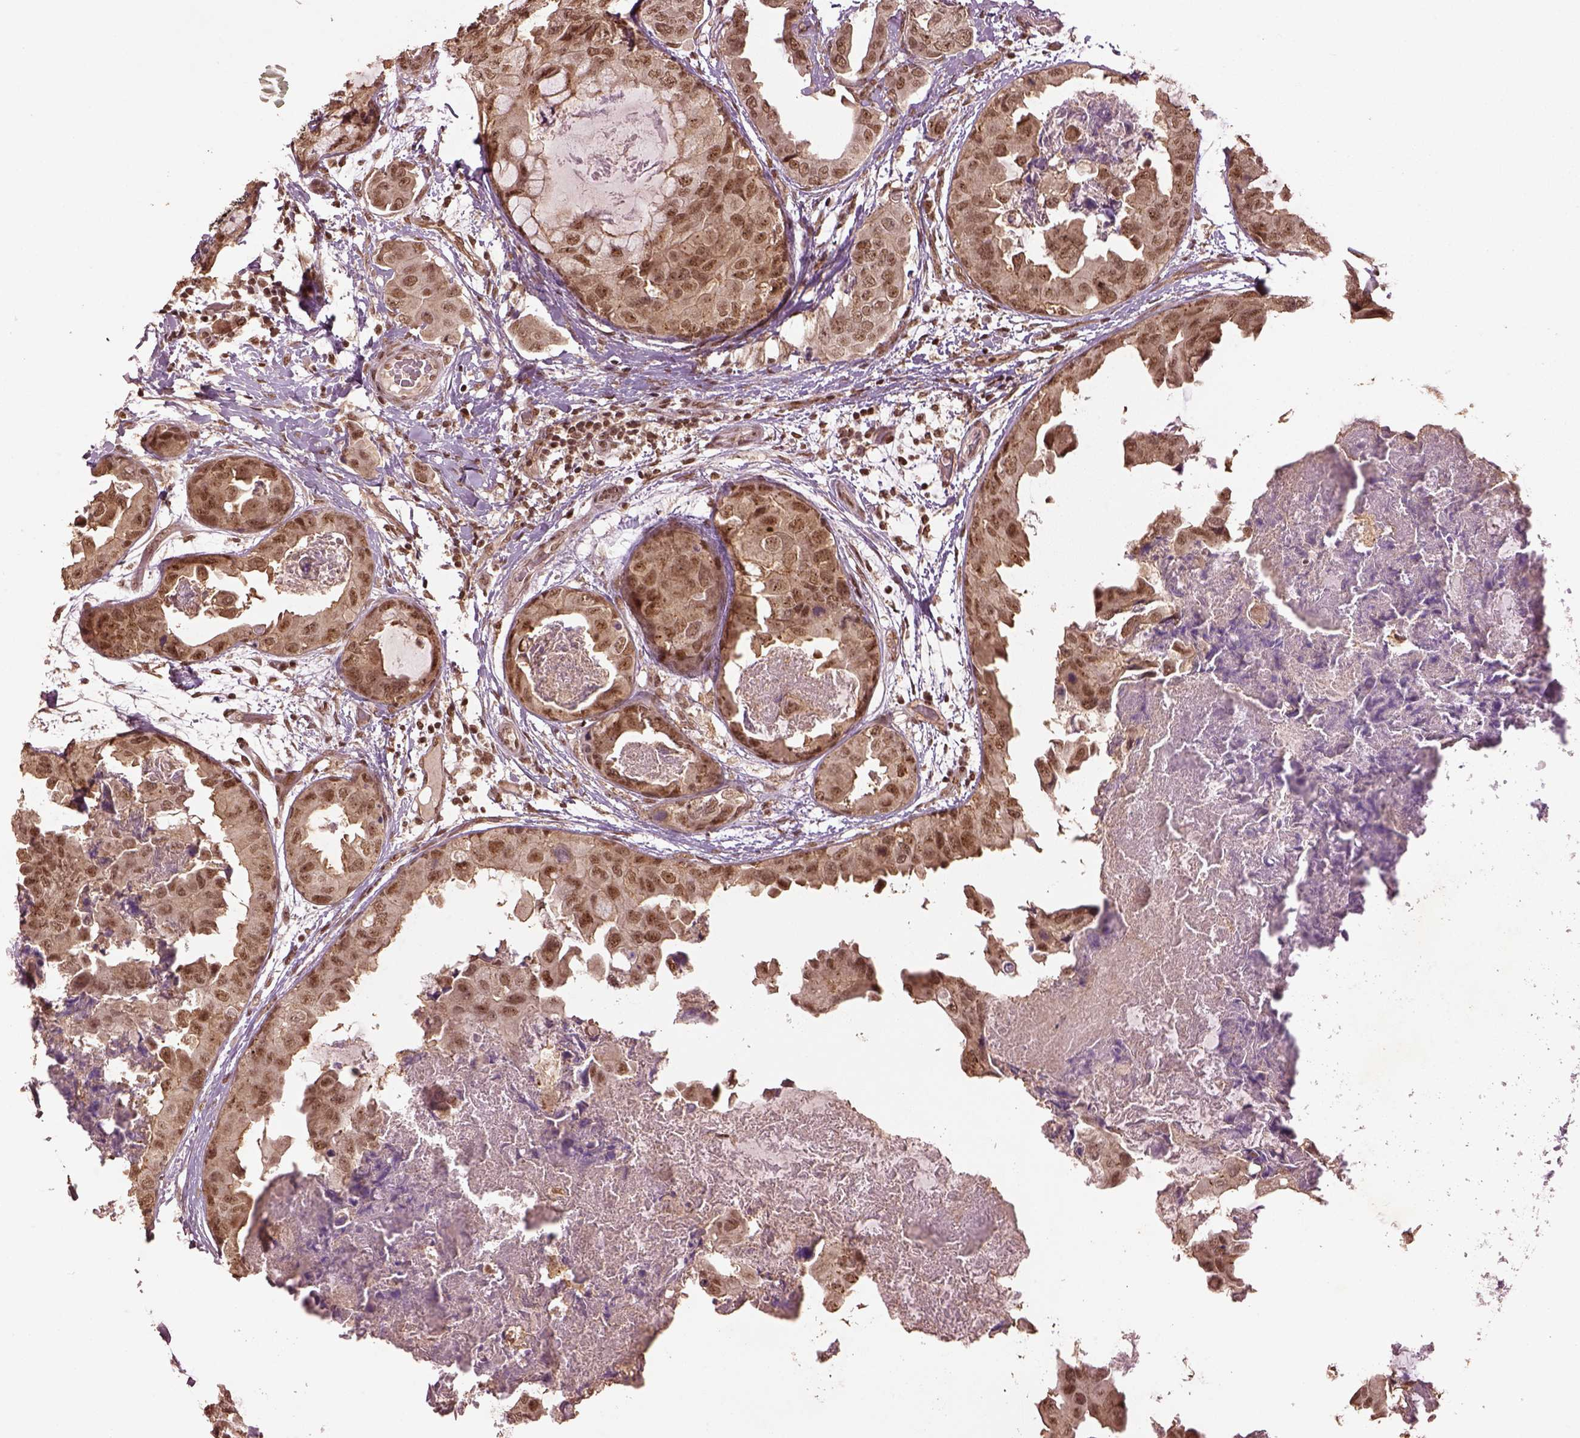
{"staining": {"intensity": "moderate", "quantity": ">75%", "location": "nuclear"}, "tissue": "breast cancer", "cell_type": "Tumor cells", "image_type": "cancer", "snomed": [{"axis": "morphology", "description": "Normal tissue, NOS"}, {"axis": "morphology", "description": "Duct carcinoma"}, {"axis": "topography", "description": "Breast"}], "caption": "This histopathology image reveals immunohistochemistry (IHC) staining of human breast invasive ductal carcinoma, with medium moderate nuclear expression in about >75% of tumor cells.", "gene": "BRD9", "patient": {"sex": "female", "age": 40}}